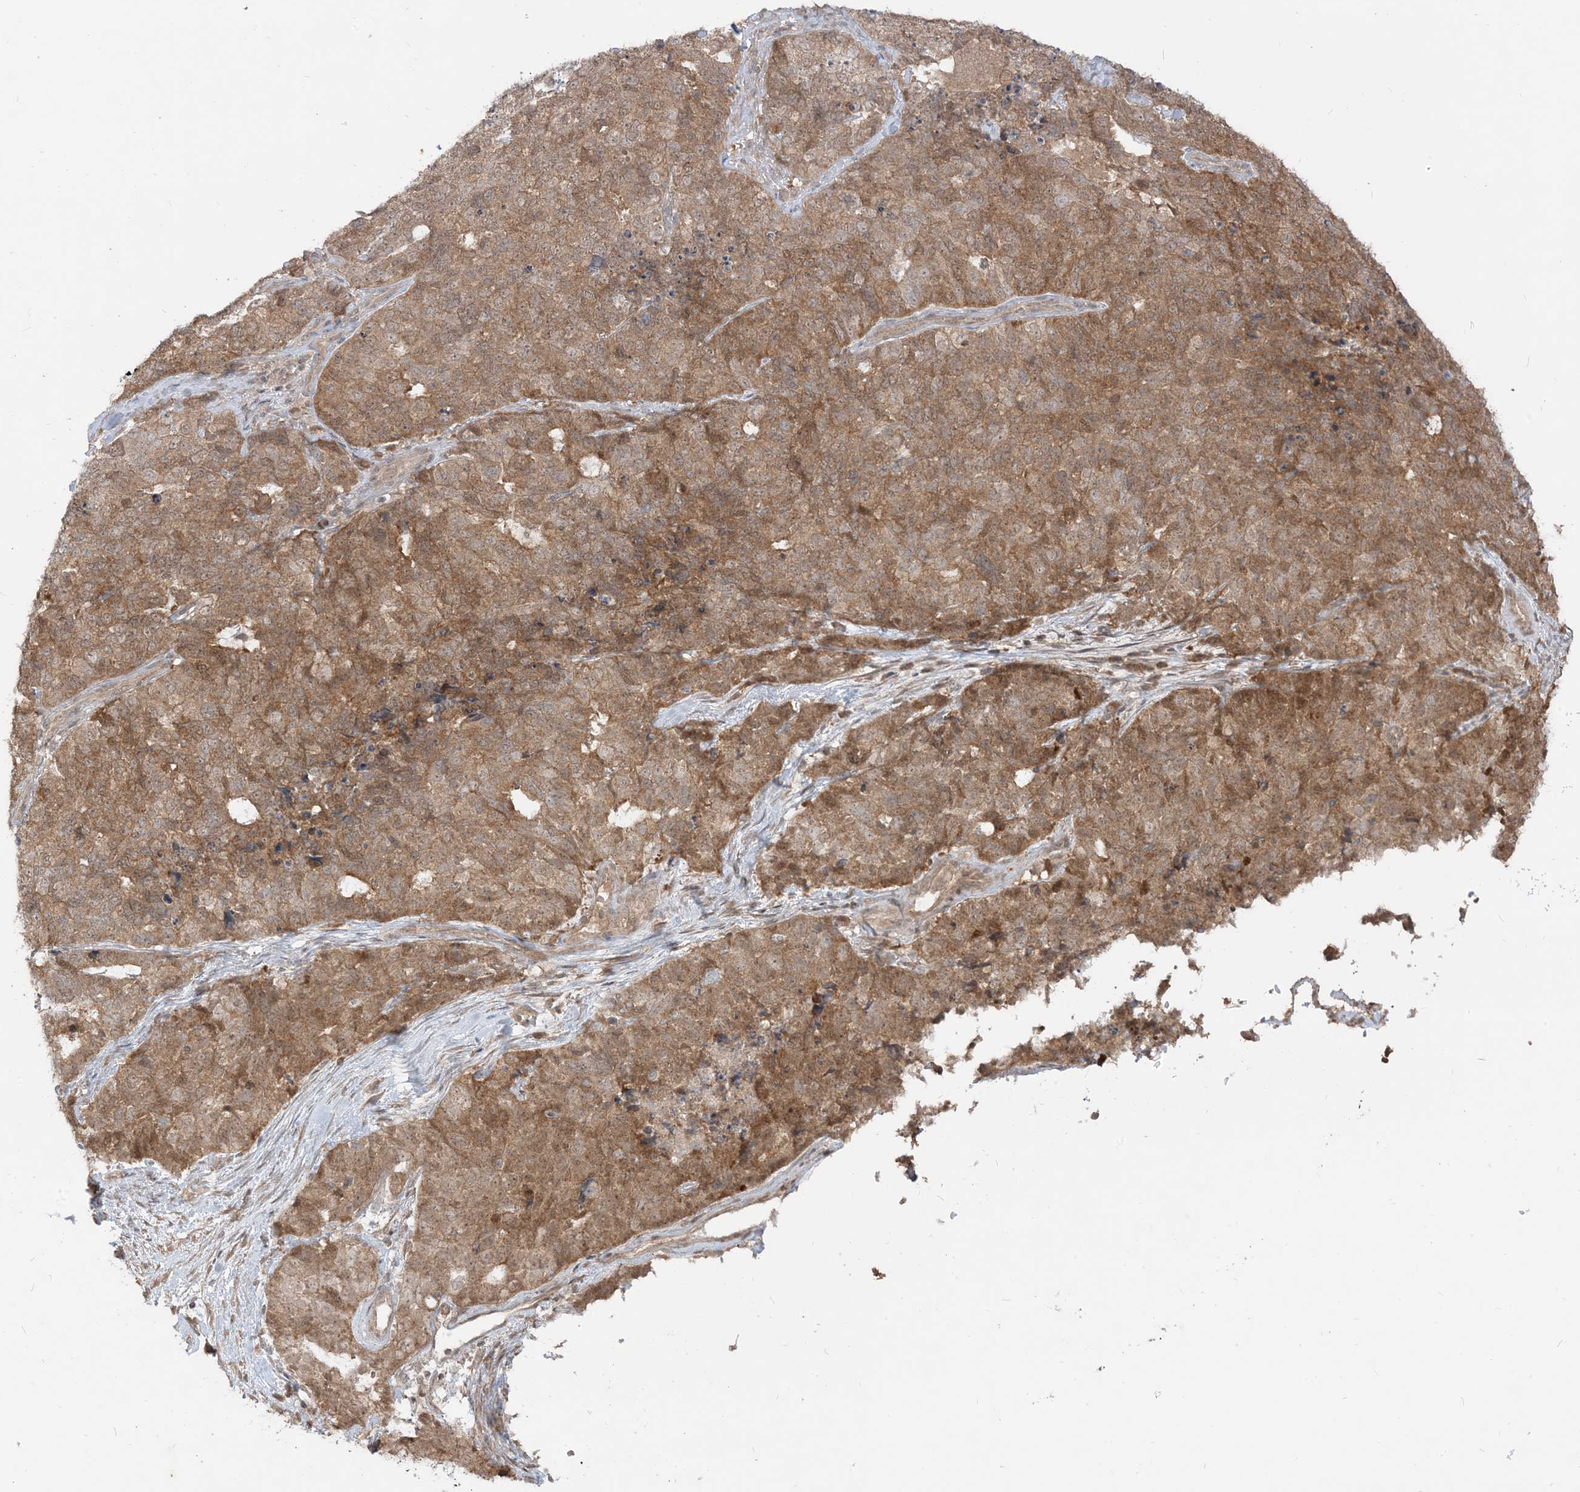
{"staining": {"intensity": "moderate", "quantity": ">75%", "location": "cytoplasmic/membranous"}, "tissue": "cervical cancer", "cell_type": "Tumor cells", "image_type": "cancer", "snomed": [{"axis": "morphology", "description": "Squamous cell carcinoma, NOS"}, {"axis": "topography", "description": "Cervix"}], "caption": "Brown immunohistochemical staining in human squamous cell carcinoma (cervical) displays moderate cytoplasmic/membranous positivity in about >75% of tumor cells. (IHC, brightfield microscopy, high magnification).", "gene": "TBCC", "patient": {"sex": "female", "age": 63}}